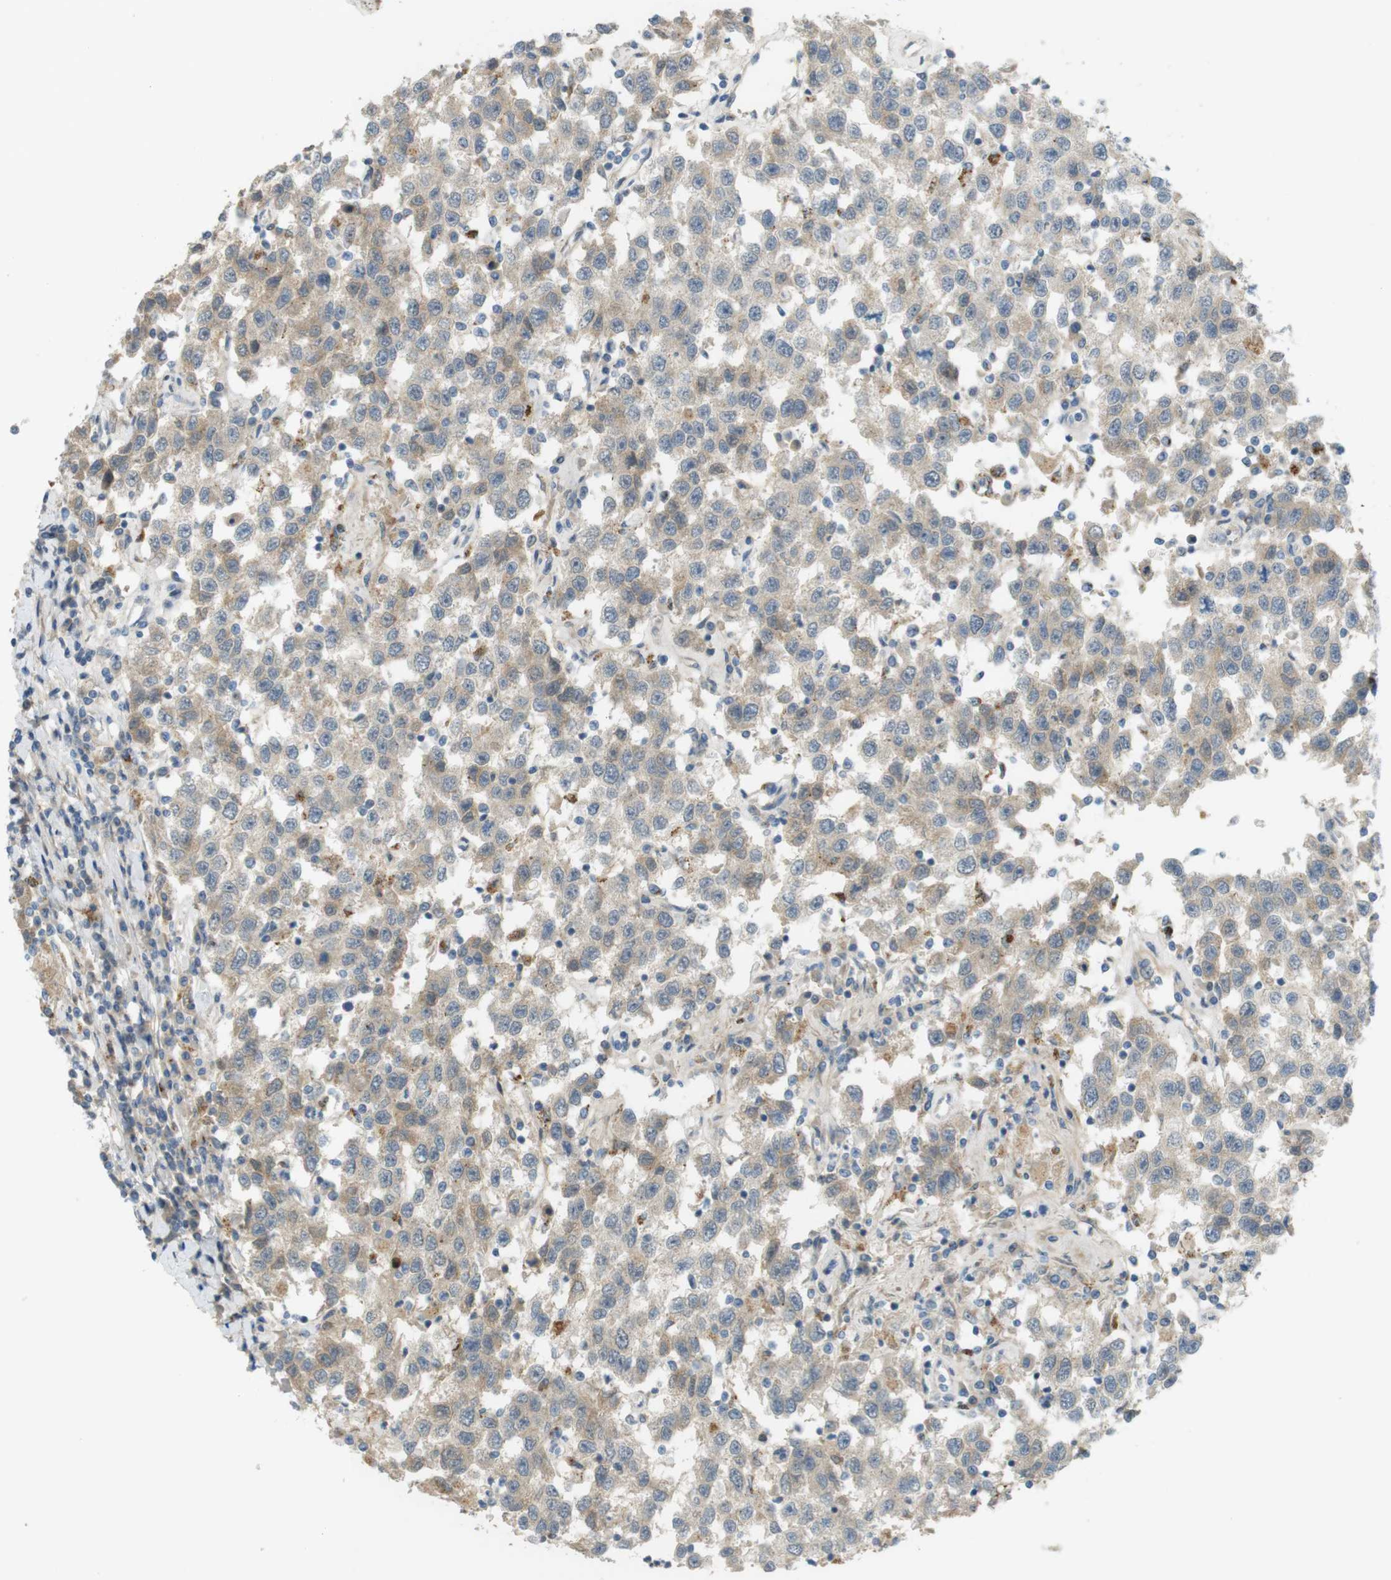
{"staining": {"intensity": "weak", "quantity": ">75%", "location": "cytoplasmic/membranous"}, "tissue": "testis cancer", "cell_type": "Tumor cells", "image_type": "cancer", "snomed": [{"axis": "morphology", "description": "Seminoma, NOS"}, {"axis": "topography", "description": "Testis"}], "caption": "Human seminoma (testis) stained with a protein marker demonstrates weak staining in tumor cells.", "gene": "UGT8", "patient": {"sex": "male", "age": 41}}